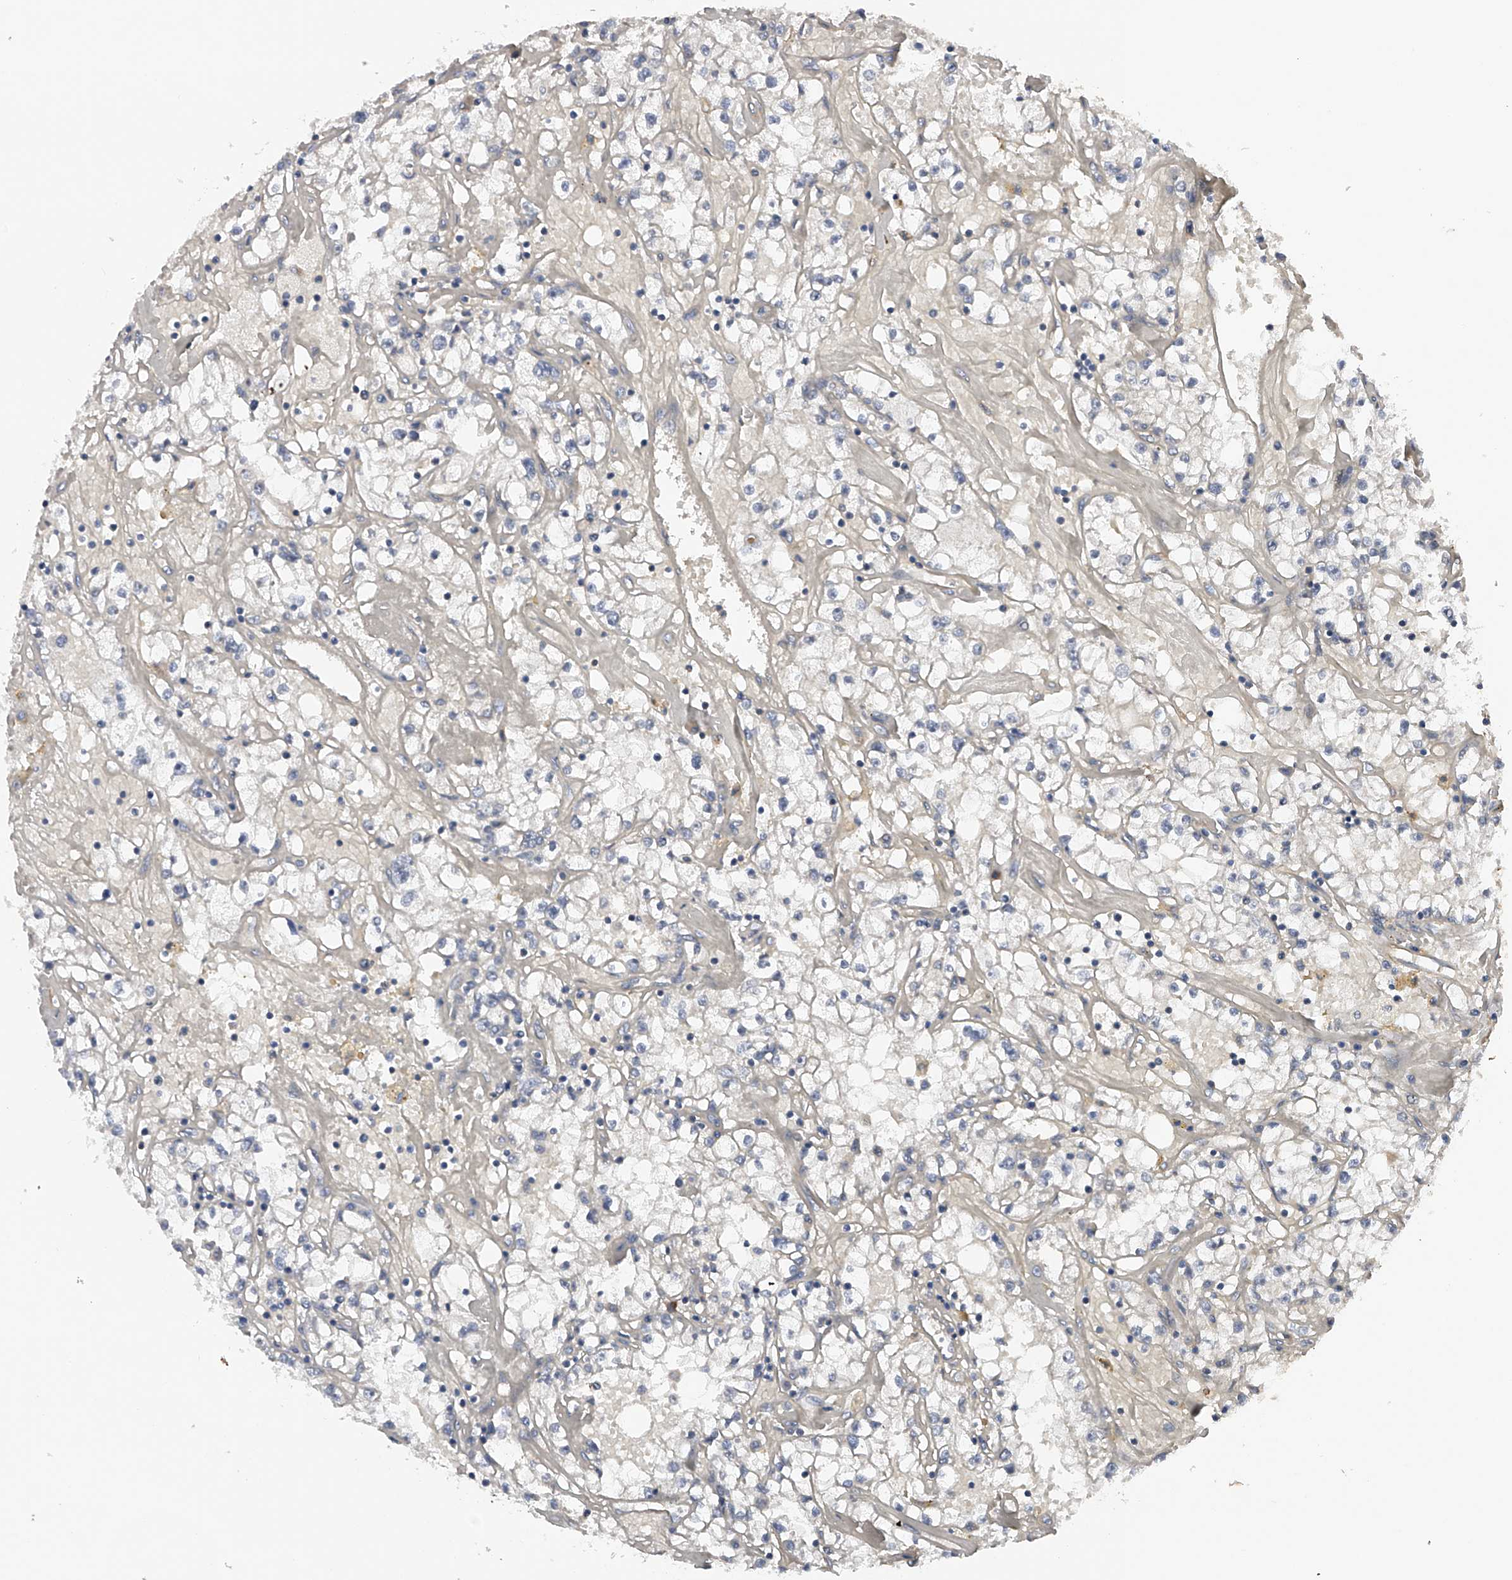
{"staining": {"intensity": "negative", "quantity": "none", "location": "none"}, "tissue": "renal cancer", "cell_type": "Tumor cells", "image_type": "cancer", "snomed": [{"axis": "morphology", "description": "Adenocarcinoma, NOS"}, {"axis": "topography", "description": "Kidney"}], "caption": "Photomicrograph shows no significant protein expression in tumor cells of renal cancer.", "gene": "CFAP298", "patient": {"sex": "male", "age": 56}}